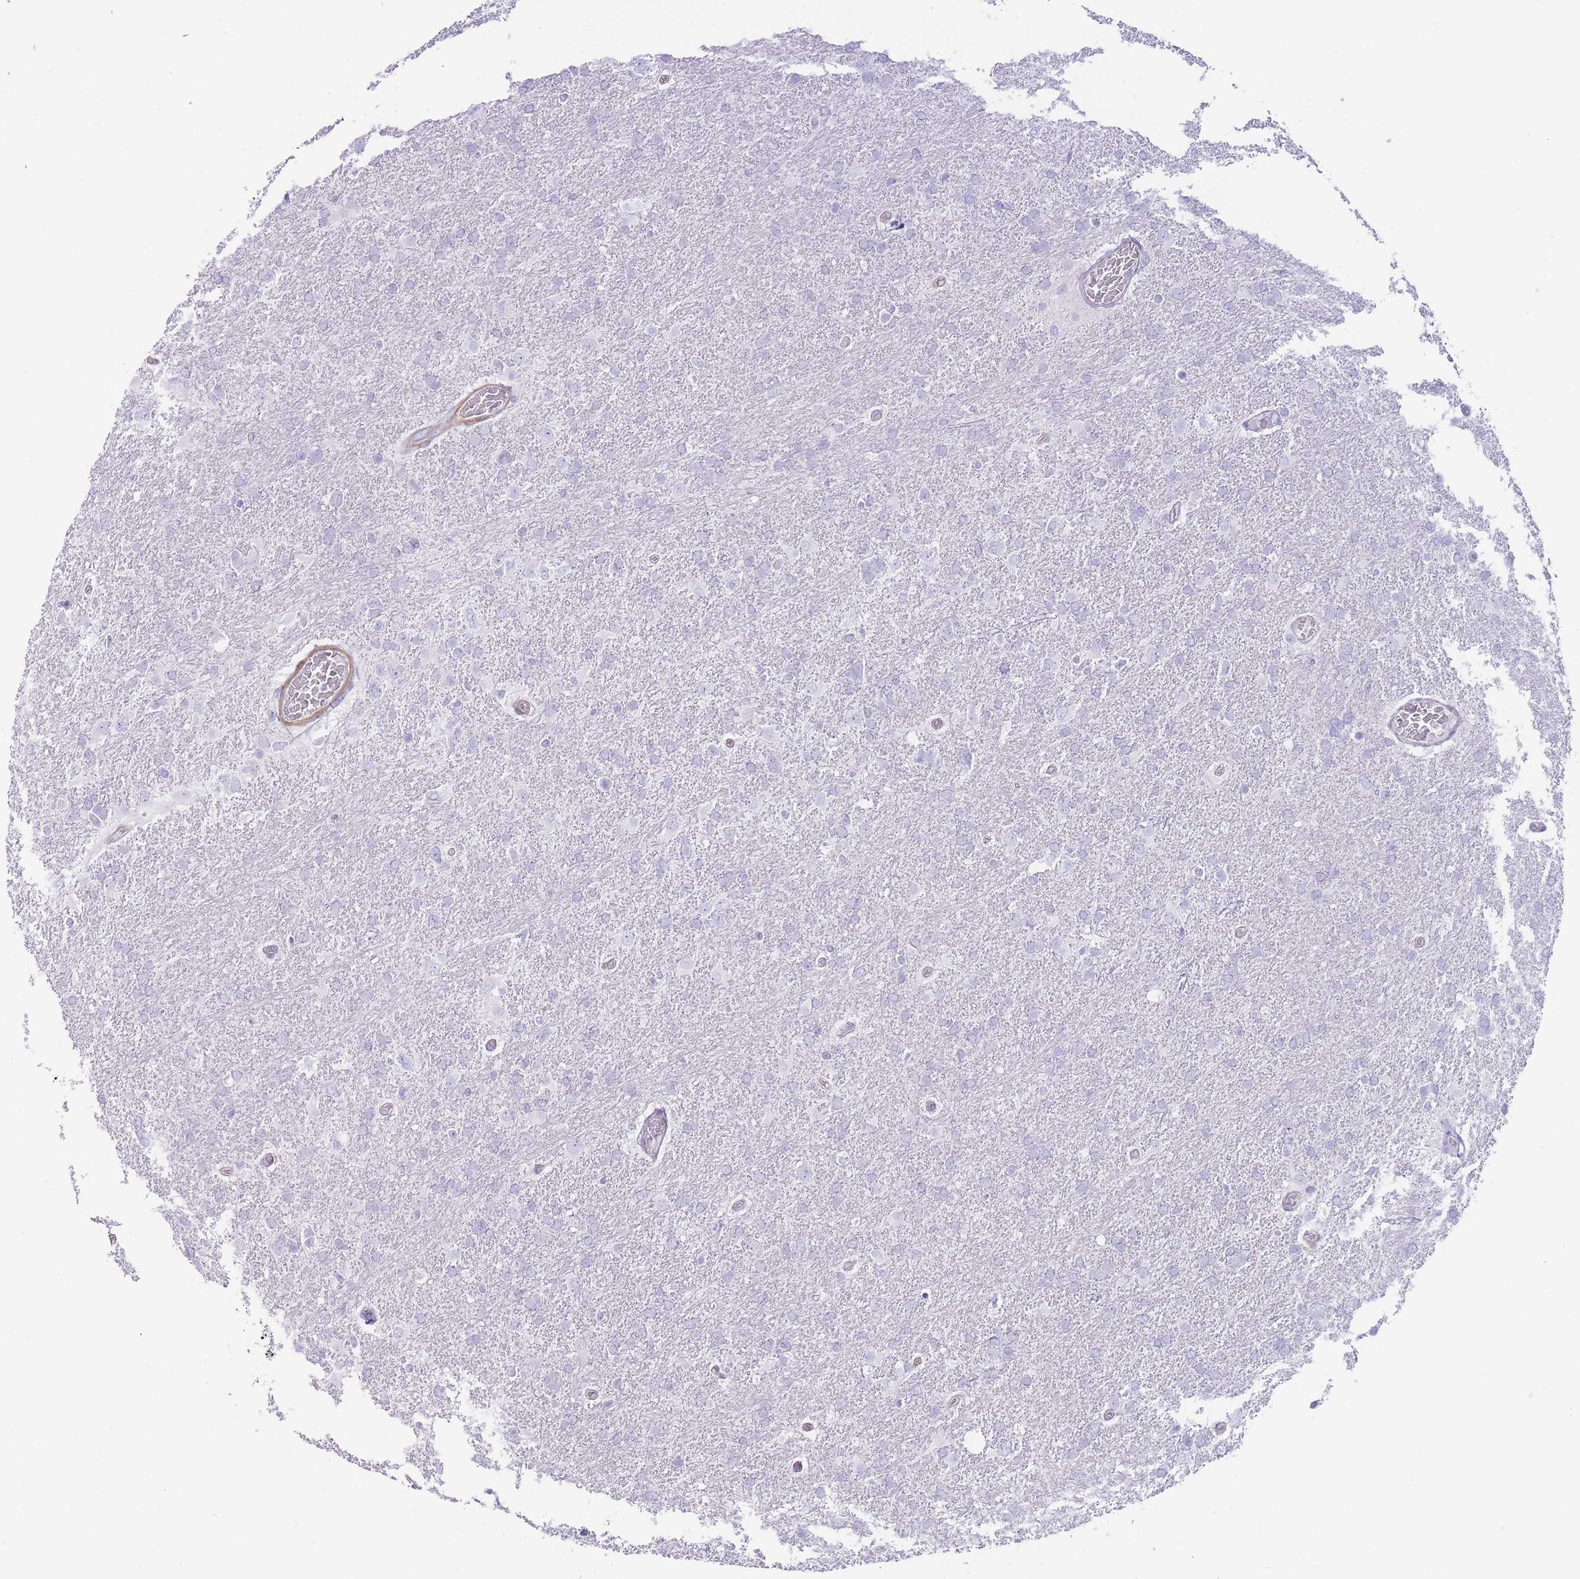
{"staining": {"intensity": "negative", "quantity": "none", "location": "none"}, "tissue": "glioma", "cell_type": "Tumor cells", "image_type": "cancer", "snomed": [{"axis": "morphology", "description": "Glioma, malignant, High grade"}, {"axis": "topography", "description": "Brain"}], "caption": "IHC of malignant high-grade glioma exhibits no staining in tumor cells.", "gene": "OR11H12", "patient": {"sex": "male", "age": 61}}